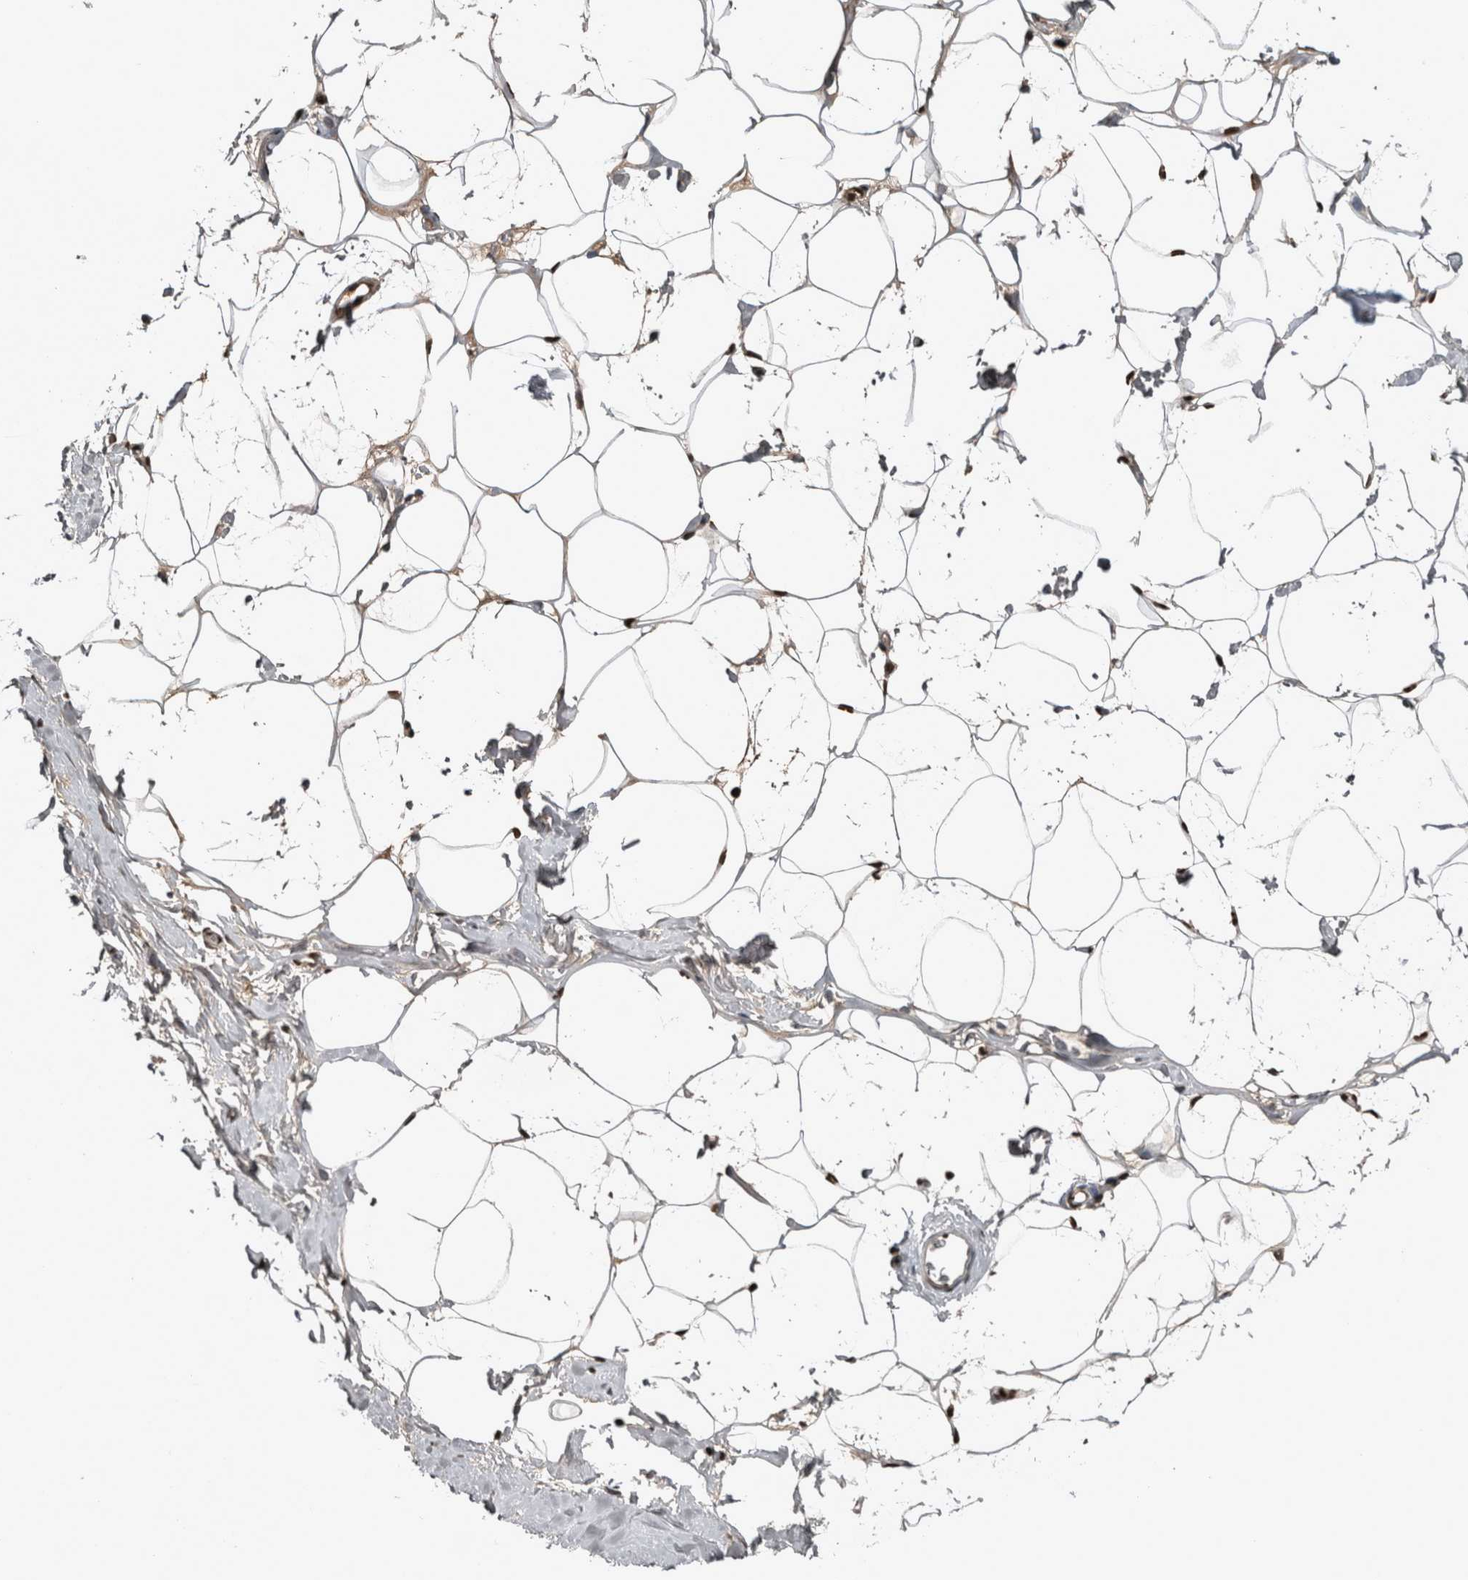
{"staining": {"intensity": "strong", "quantity": ">75%", "location": "nuclear"}, "tissue": "adipose tissue", "cell_type": "Adipocytes", "image_type": "normal", "snomed": [{"axis": "morphology", "description": "Normal tissue, NOS"}, {"axis": "morphology", "description": "Fibrosis, NOS"}, {"axis": "topography", "description": "Breast"}, {"axis": "topography", "description": "Adipose tissue"}], "caption": "Strong nuclear positivity is appreciated in approximately >75% of adipocytes in unremarkable adipose tissue.", "gene": "TGS1", "patient": {"sex": "female", "age": 39}}